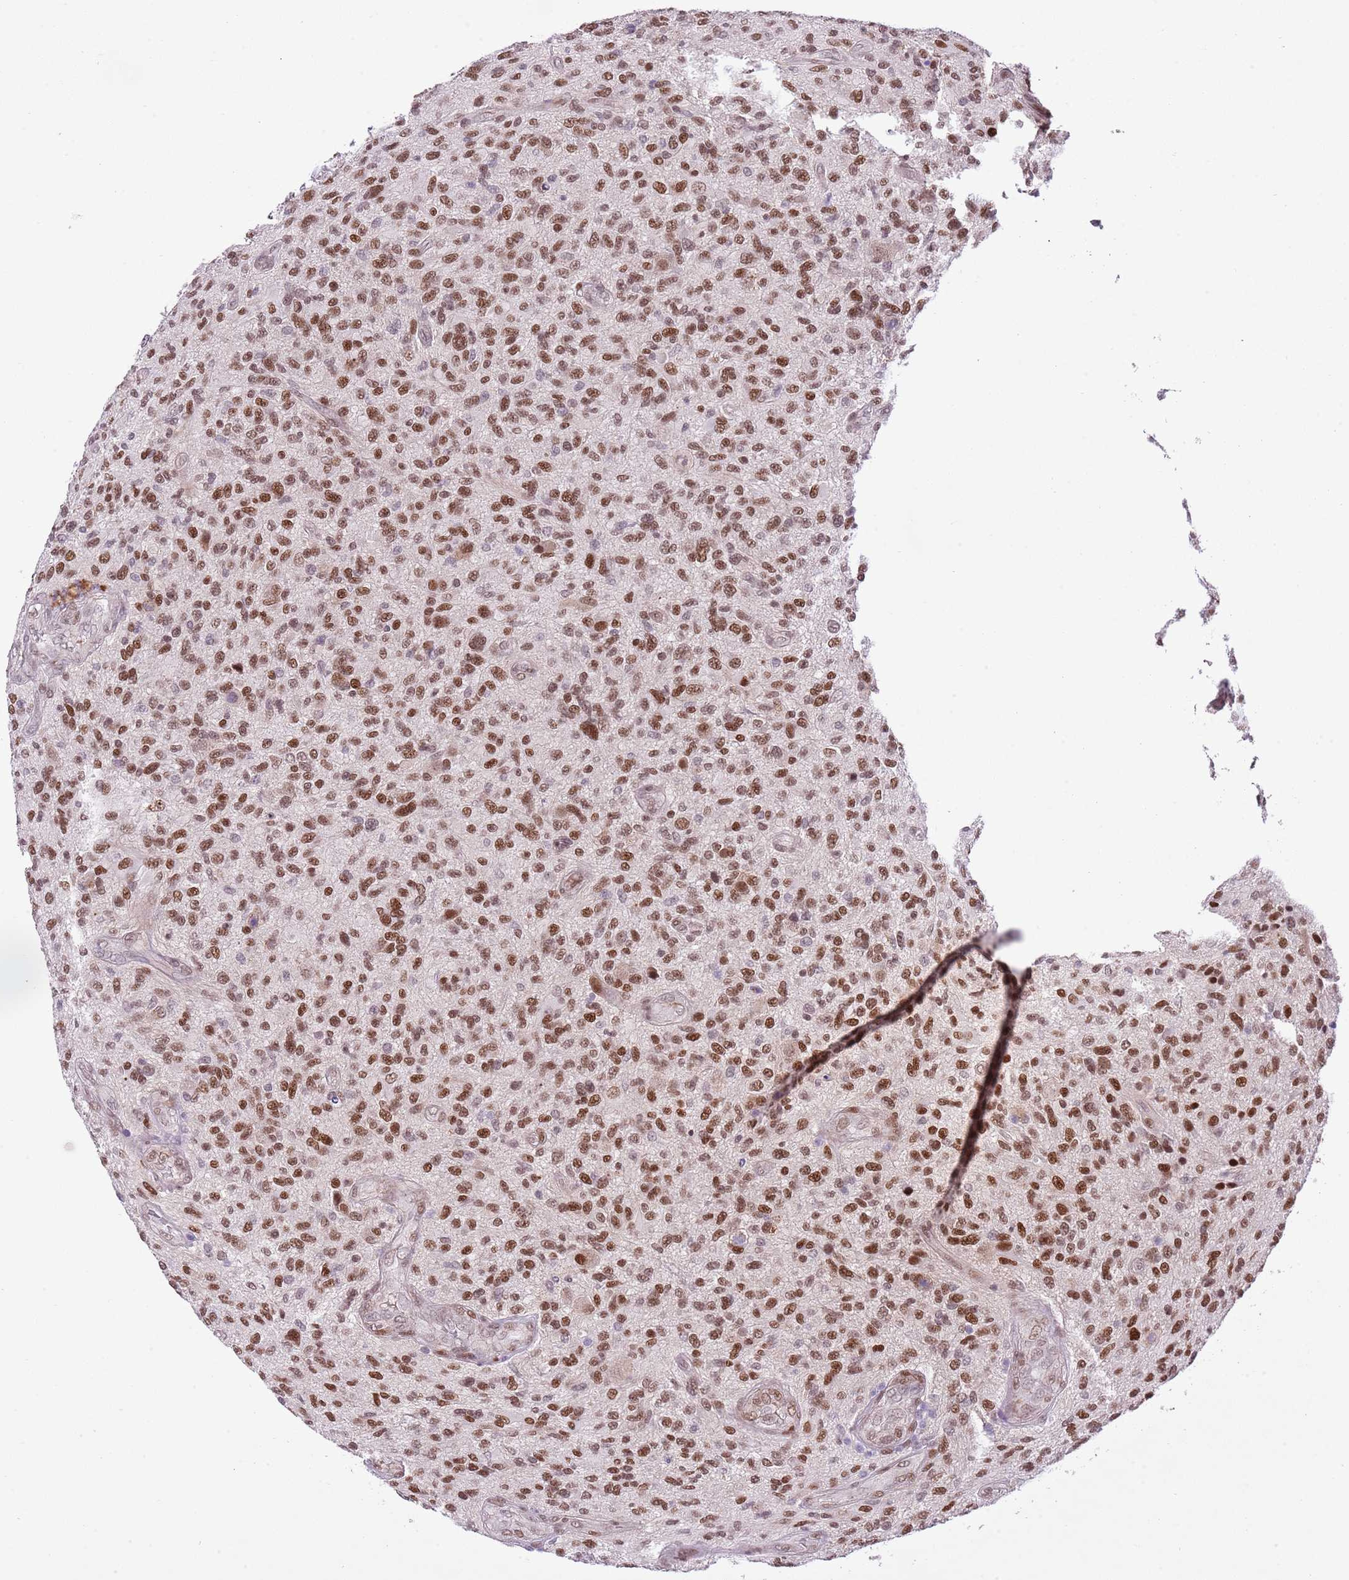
{"staining": {"intensity": "strong", "quantity": ">75%", "location": "nuclear"}, "tissue": "glioma", "cell_type": "Tumor cells", "image_type": "cancer", "snomed": [{"axis": "morphology", "description": "Glioma, malignant, High grade"}, {"axis": "topography", "description": "Brain"}], "caption": "A brown stain shows strong nuclear expression of a protein in human high-grade glioma (malignant) tumor cells. (brown staining indicates protein expression, while blue staining denotes nuclei).", "gene": "NACC2", "patient": {"sex": "male", "age": 47}}